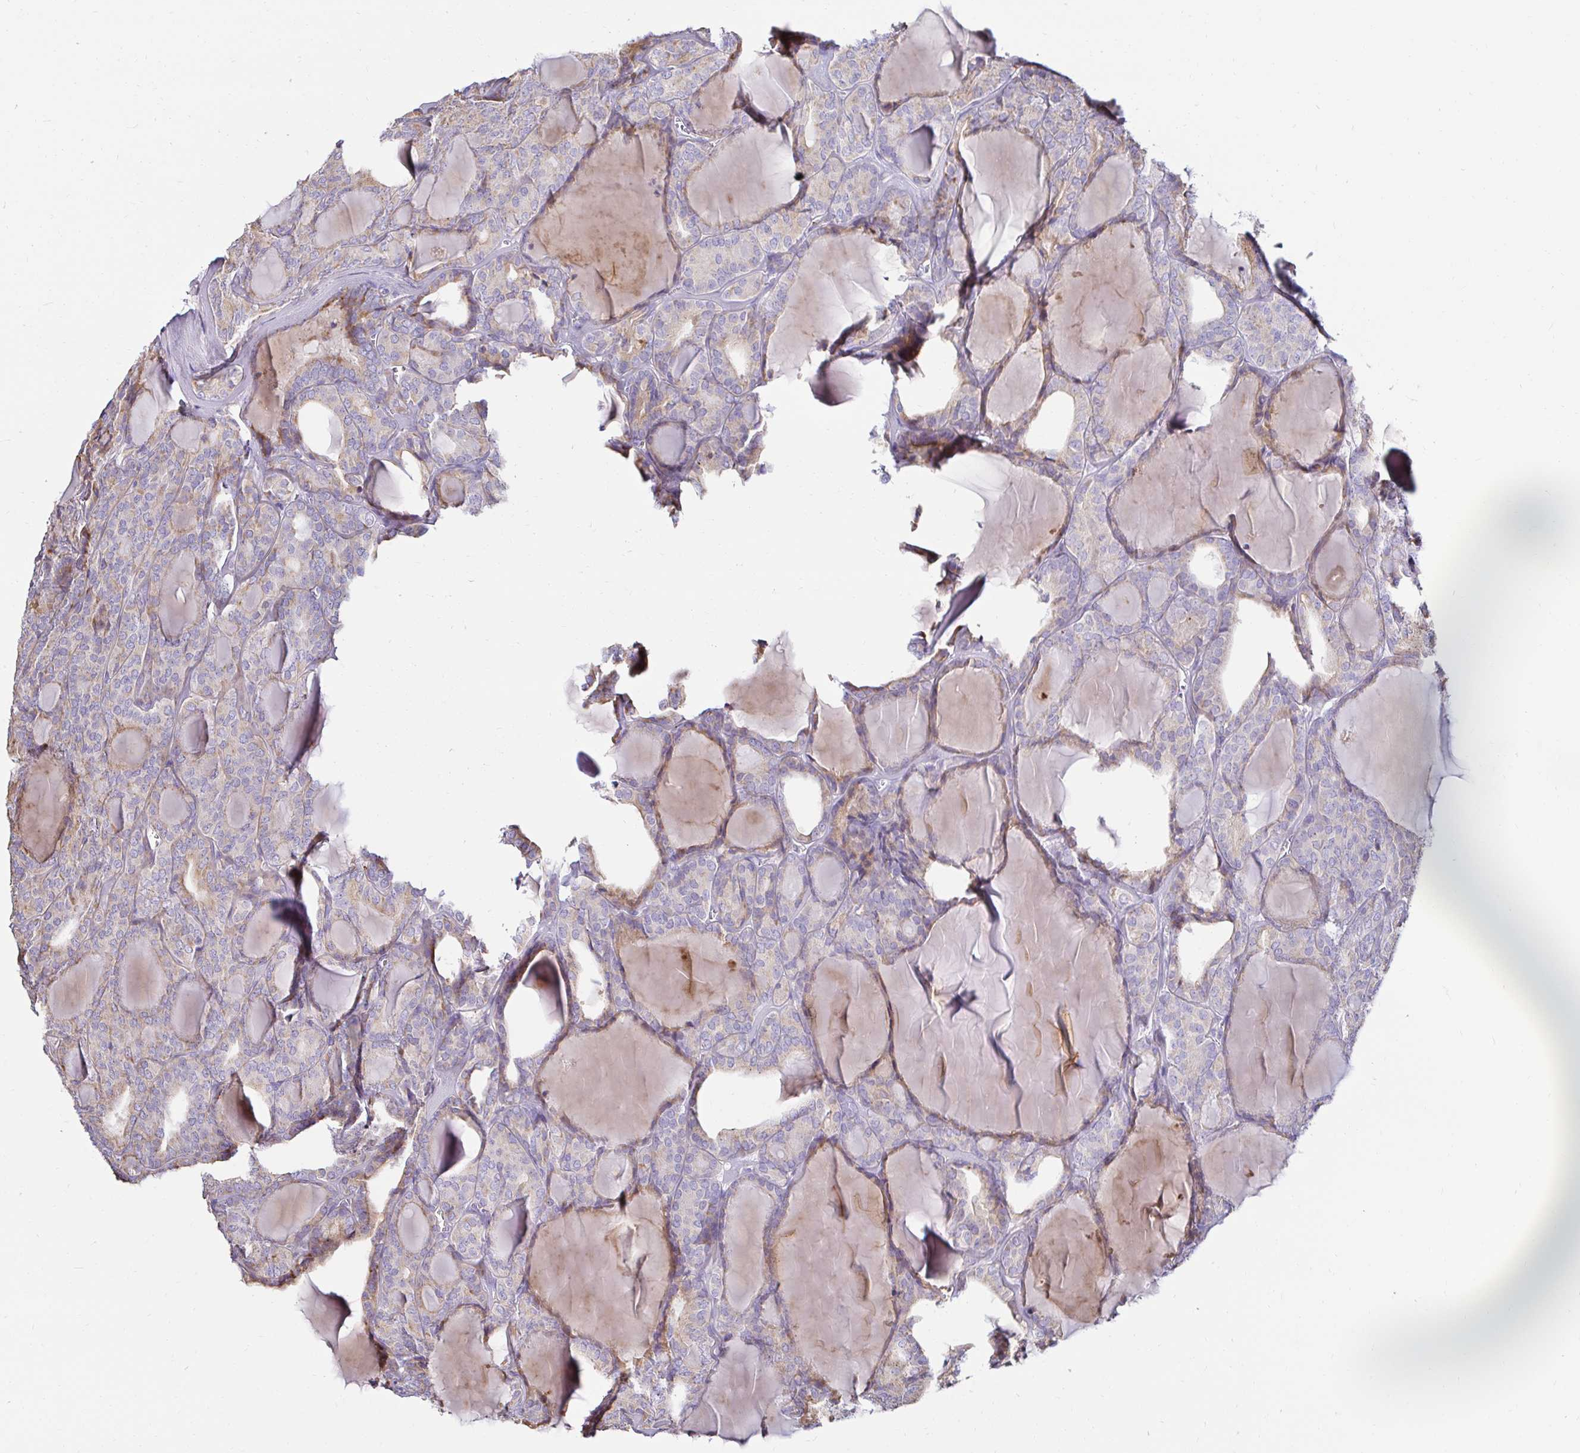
{"staining": {"intensity": "weak", "quantity": "<25%", "location": "cytoplasmic/membranous"}, "tissue": "thyroid cancer", "cell_type": "Tumor cells", "image_type": "cancer", "snomed": [{"axis": "morphology", "description": "Follicular adenoma carcinoma, NOS"}, {"axis": "topography", "description": "Thyroid gland"}], "caption": "Tumor cells show no significant protein staining in follicular adenoma carcinoma (thyroid). (DAB (3,3'-diaminobenzidine) immunohistochemistry (IHC) with hematoxylin counter stain).", "gene": "GALNS", "patient": {"sex": "male", "age": 74}}